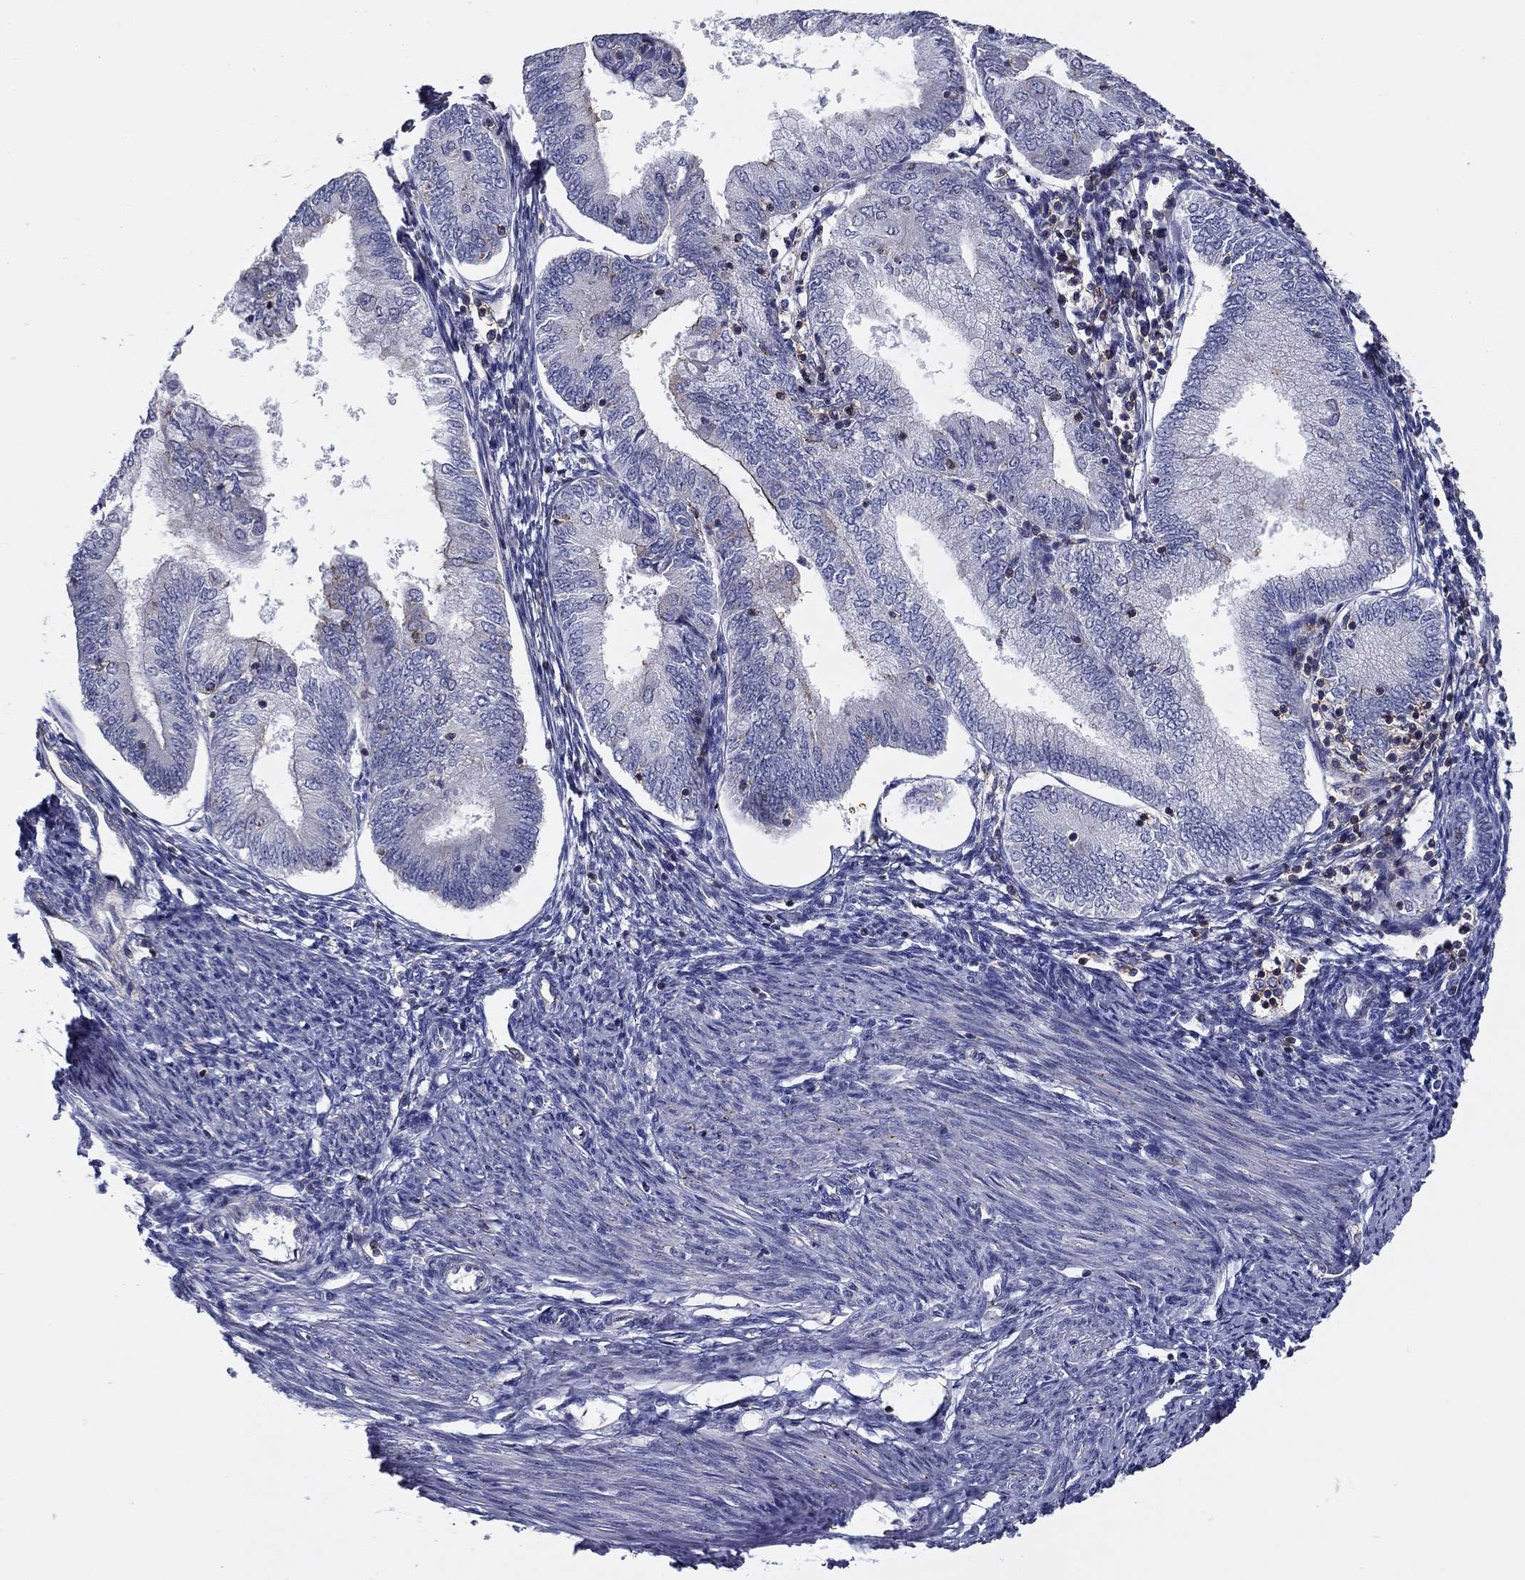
{"staining": {"intensity": "strong", "quantity": "<25%", "location": "cytoplasmic/membranous"}, "tissue": "endometrial cancer", "cell_type": "Tumor cells", "image_type": "cancer", "snomed": [{"axis": "morphology", "description": "Adenocarcinoma, NOS"}, {"axis": "topography", "description": "Endometrium"}], "caption": "Immunohistochemistry (DAB (3,3'-diaminobenzidine)) staining of endometrial adenocarcinoma demonstrates strong cytoplasmic/membranous protein staining in about <25% of tumor cells.", "gene": "SIT1", "patient": {"sex": "female", "age": 55}}